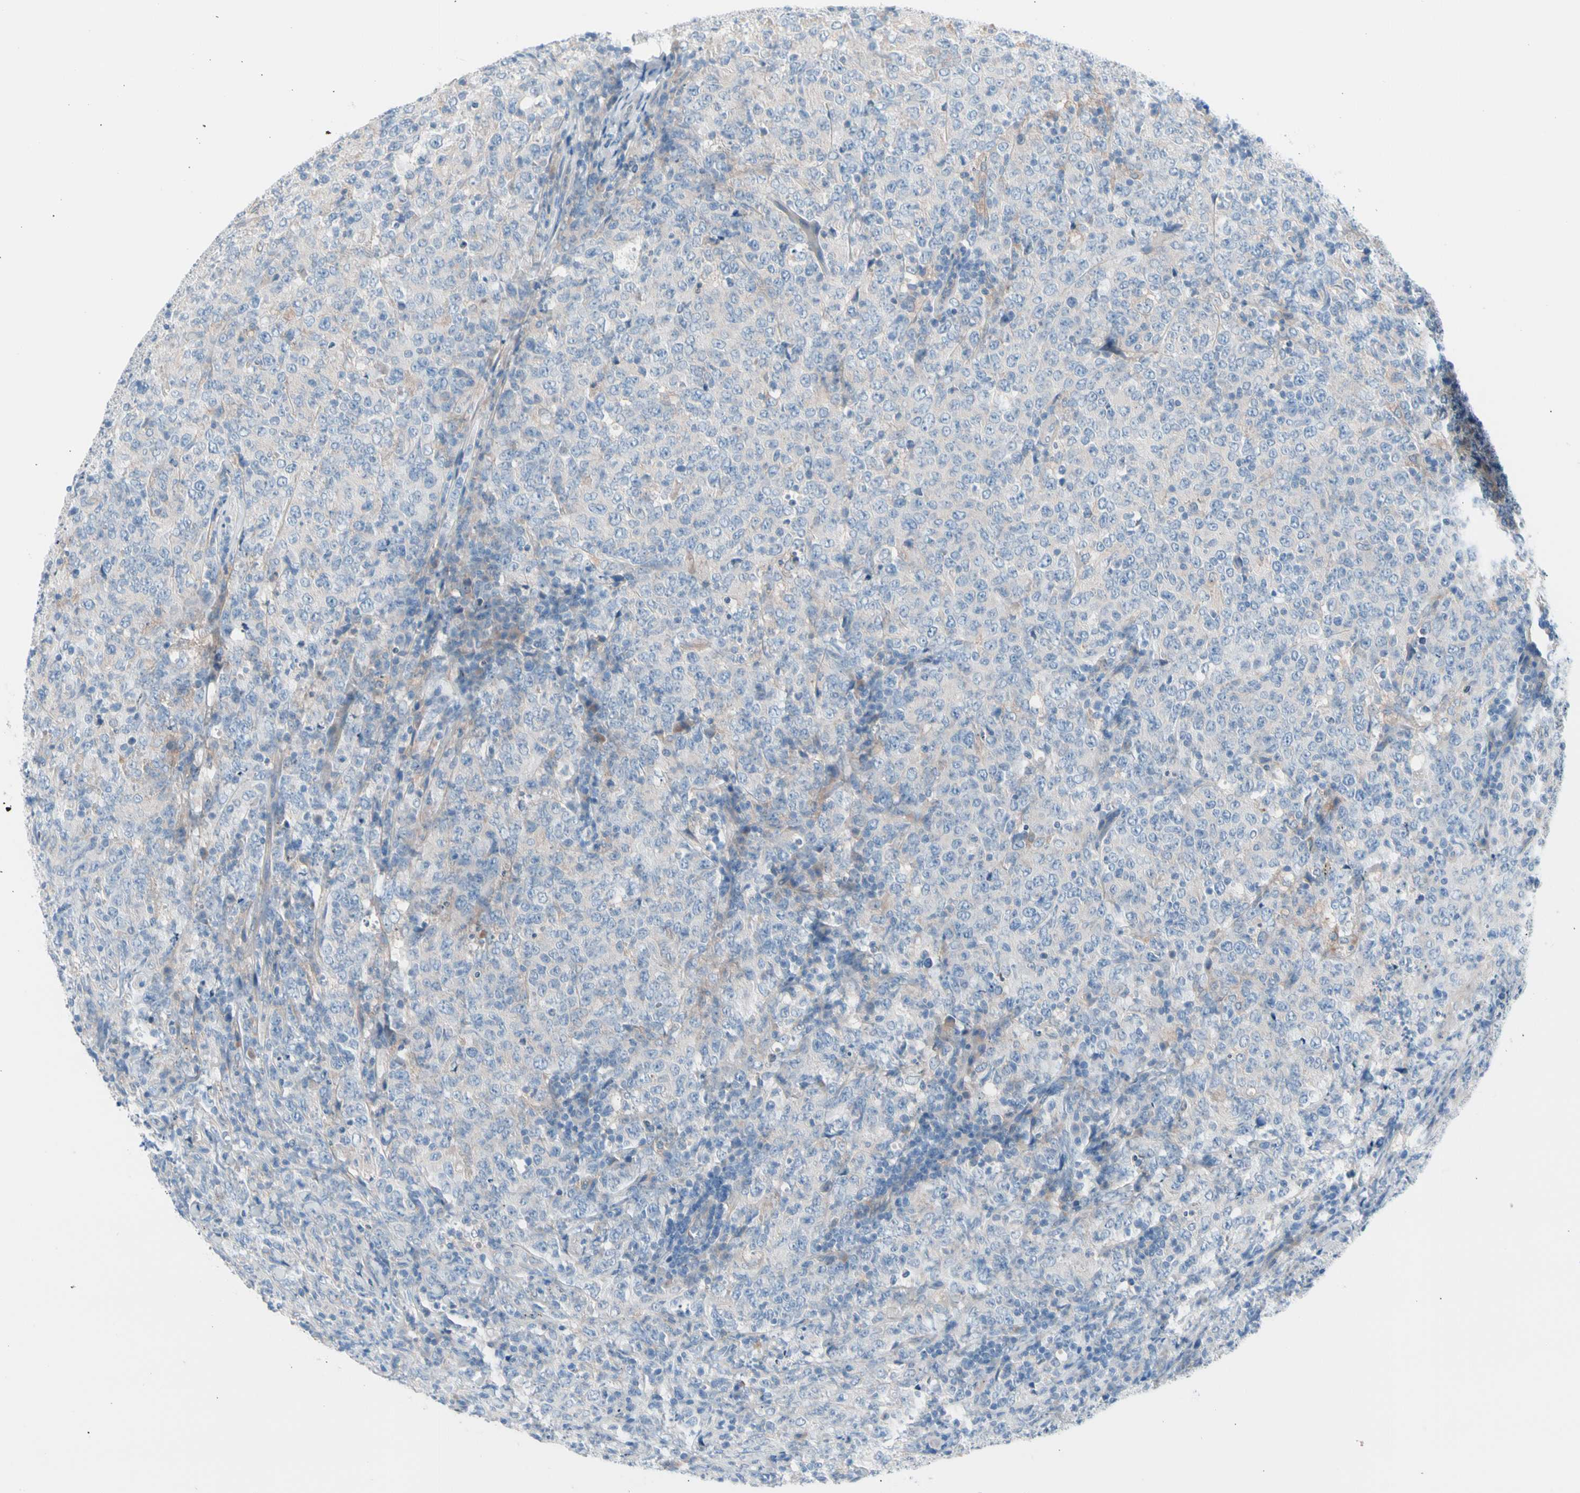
{"staining": {"intensity": "negative", "quantity": "none", "location": "none"}, "tissue": "lymphoma", "cell_type": "Tumor cells", "image_type": "cancer", "snomed": [{"axis": "morphology", "description": "Malignant lymphoma, non-Hodgkin's type, High grade"}, {"axis": "topography", "description": "Tonsil"}], "caption": "A high-resolution photomicrograph shows immunohistochemistry staining of lymphoma, which exhibits no significant staining in tumor cells. (DAB immunohistochemistry (IHC) visualized using brightfield microscopy, high magnification).", "gene": "CASQ1", "patient": {"sex": "female", "age": 36}}